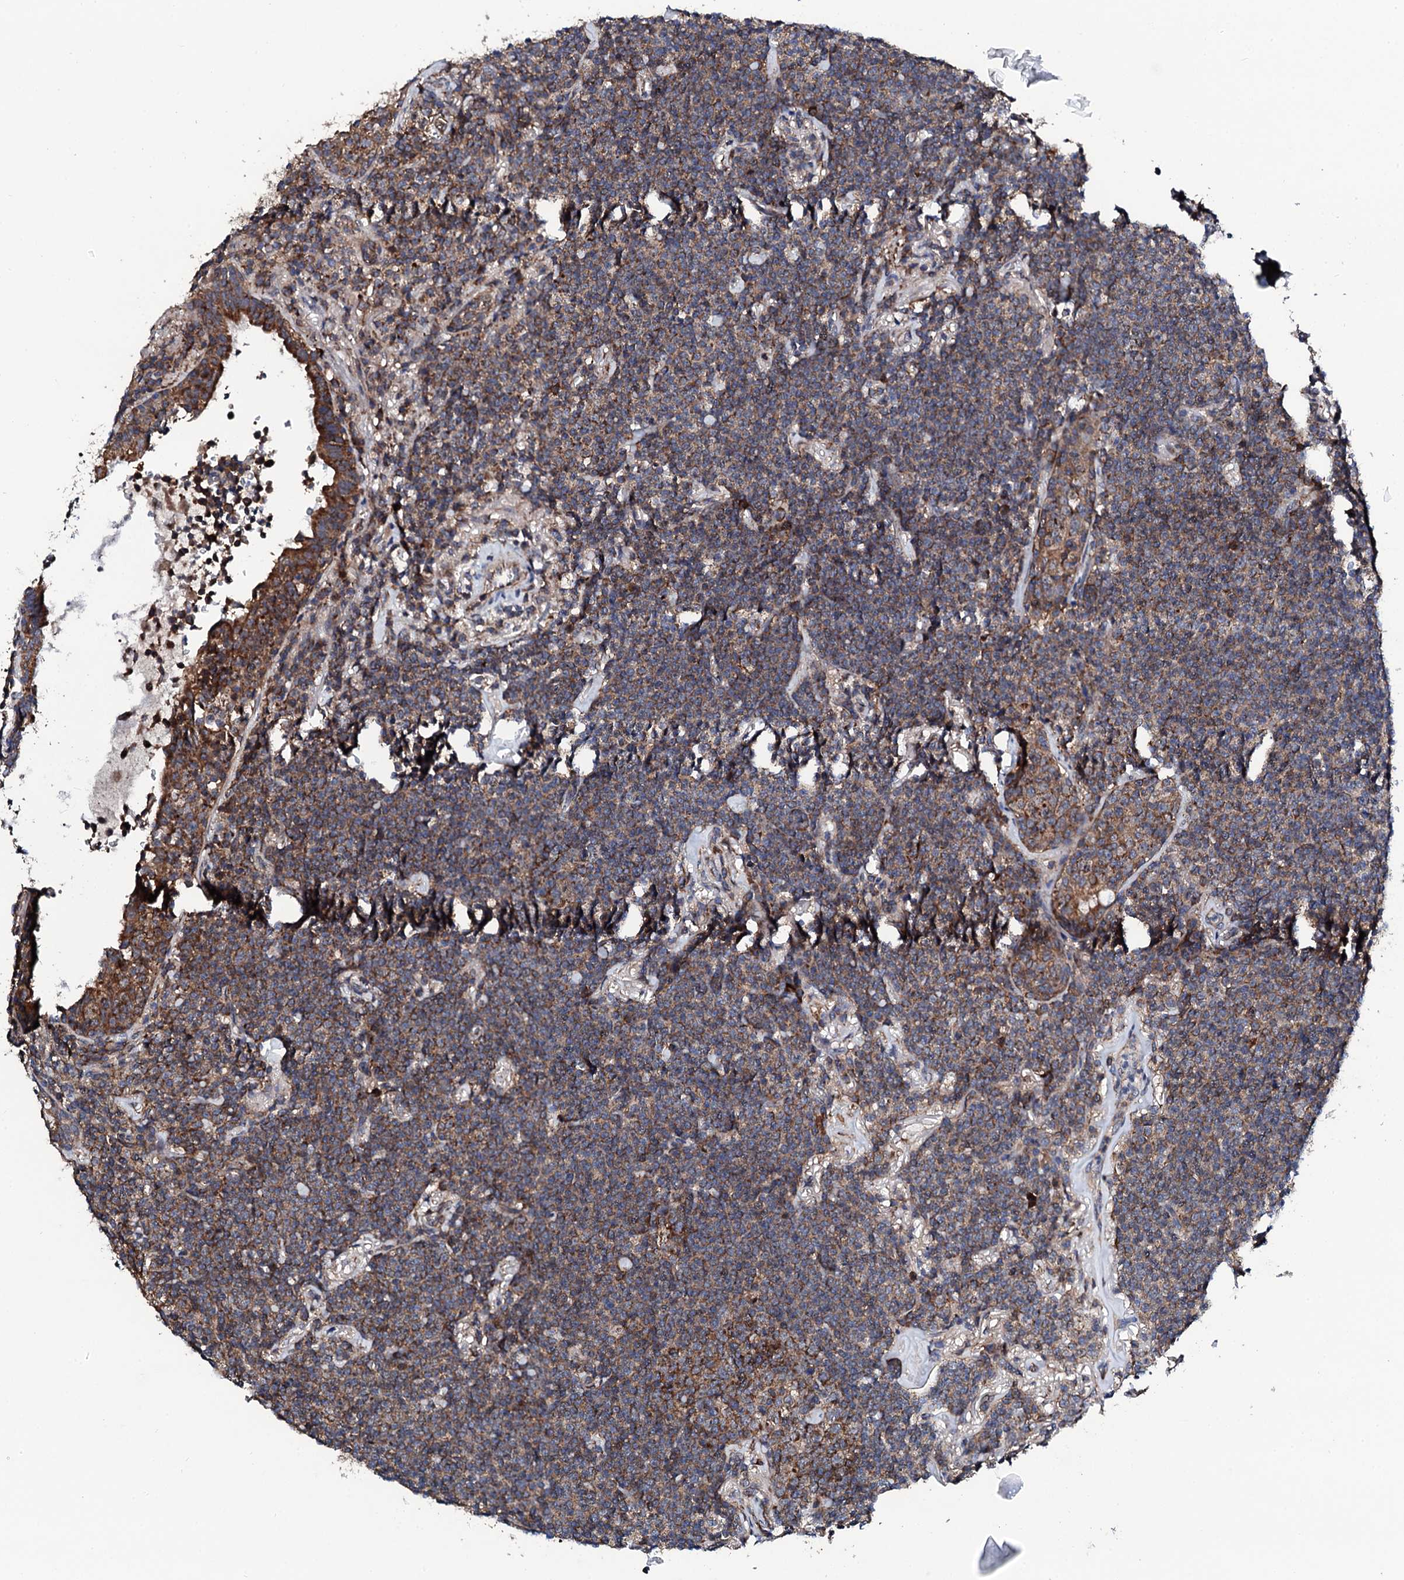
{"staining": {"intensity": "moderate", "quantity": "<25%", "location": "cytoplasmic/membranous"}, "tissue": "lymphoma", "cell_type": "Tumor cells", "image_type": "cancer", "snomed": [{"axis": "morphology", "description": "Malignant lymphoma, non-Hodgkin's type, Low grade"}, {"axis": "topography", "description": "Lung"}], "caption": "Lymphoma stained with immunohistochemistry displays moderate cytoplasmic/membranous staining in approximately <25% of tumor cells.", "gene": "COG4", "patient": {"sex": "female", "age": 71}}